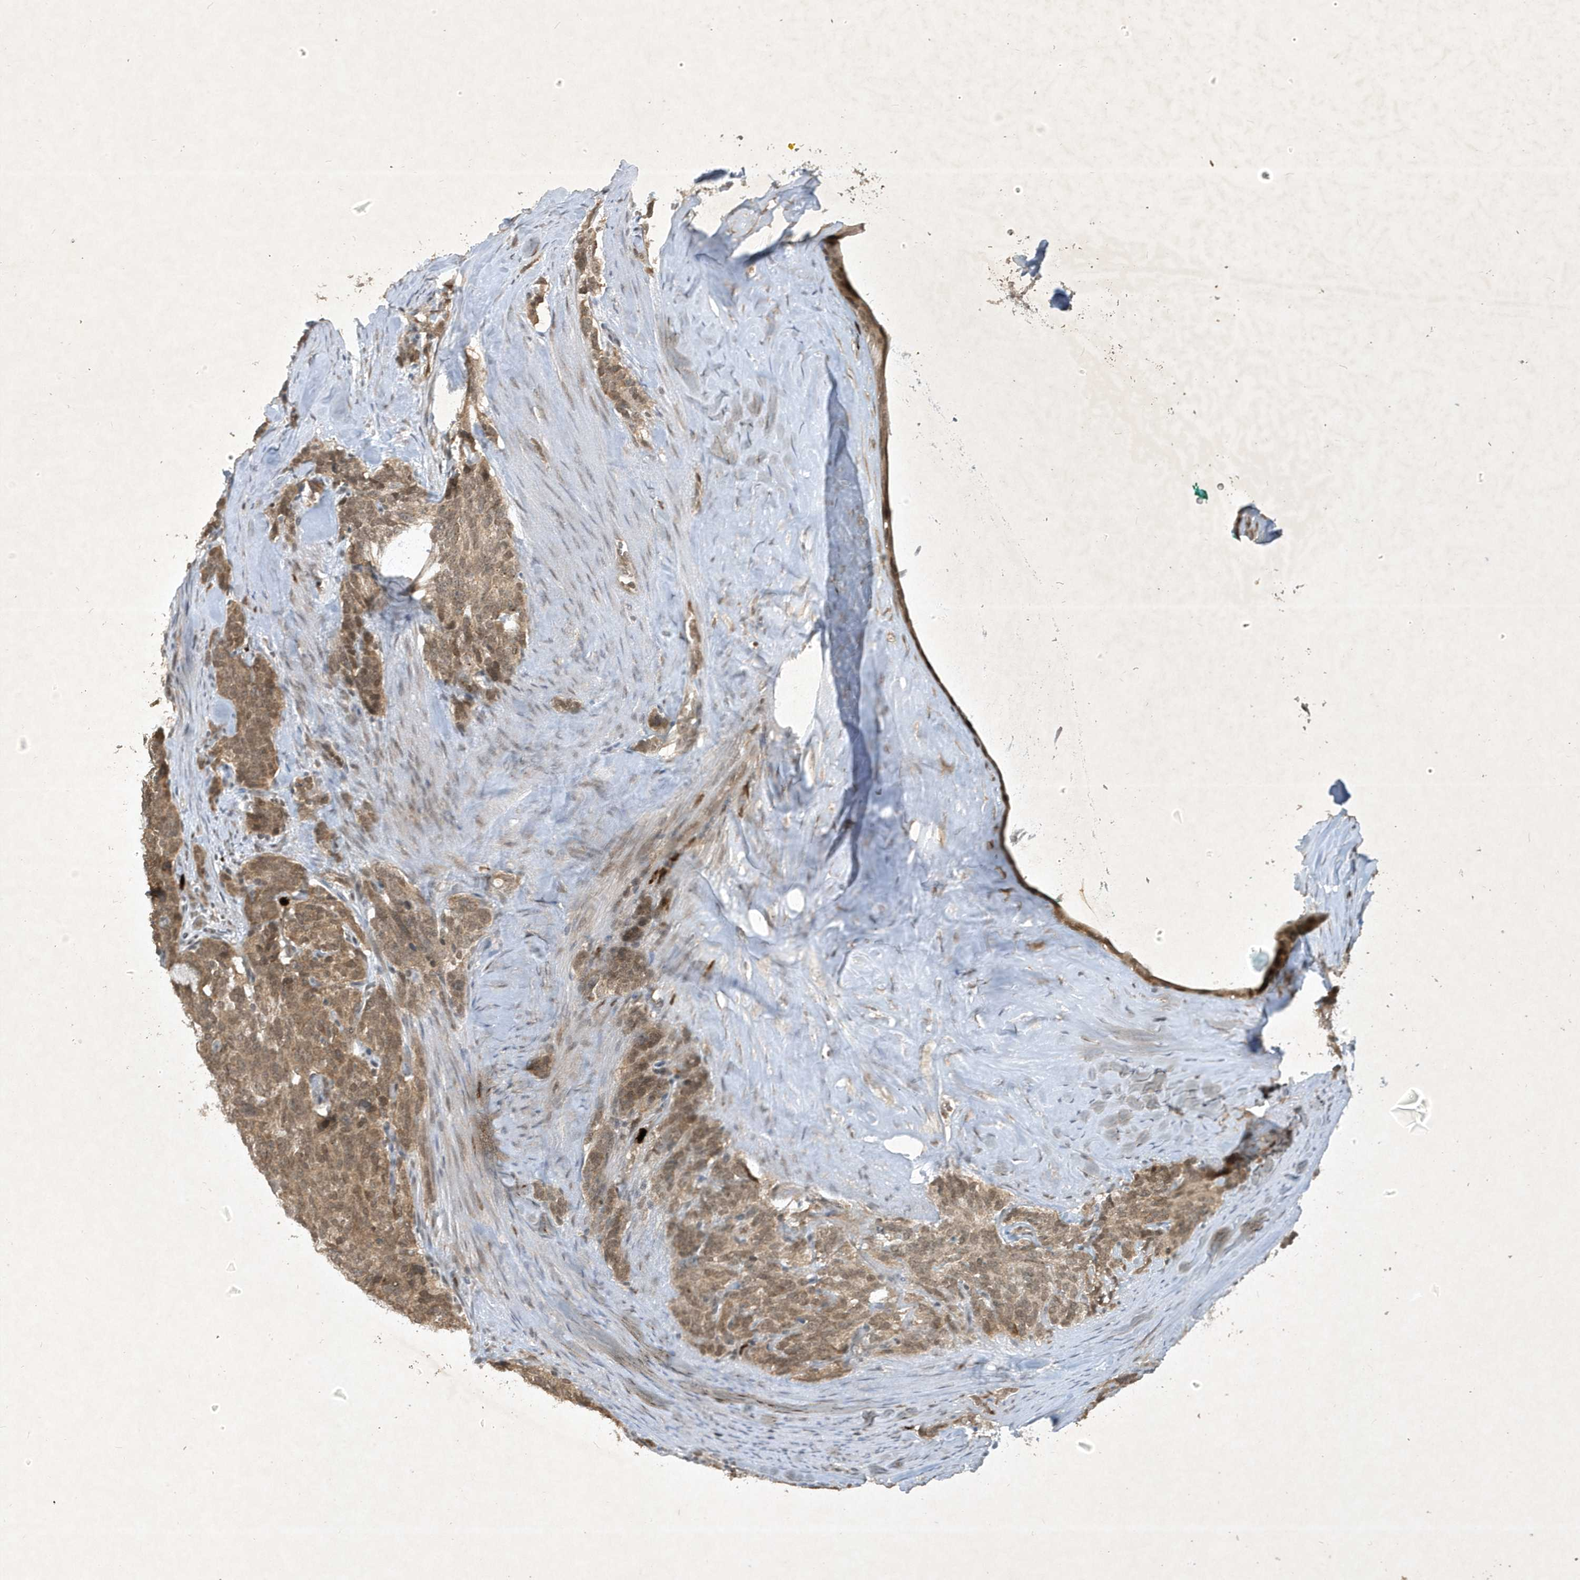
{"staining": {"intensity": "weak", "quantity": ">75%", "location": "cytoplasmic/membranous,nuclear"}, "tissue": "carcinoid", "cell_type": "Tumor cells", "image_type": "cancer", "snomed": [{"axis": "morphology", "description": "Carcinoid, malignant, NOS"}, {"axis": "topography", "description": "Lung"}], "caption": "Tumor cells reveal weak cytoplasmic/membranous and nuclear staining in approximately >75% of cells in malignant carcinoid.", "gene": "ZNF213", "patient": {"sex": "female", "age": 46}}